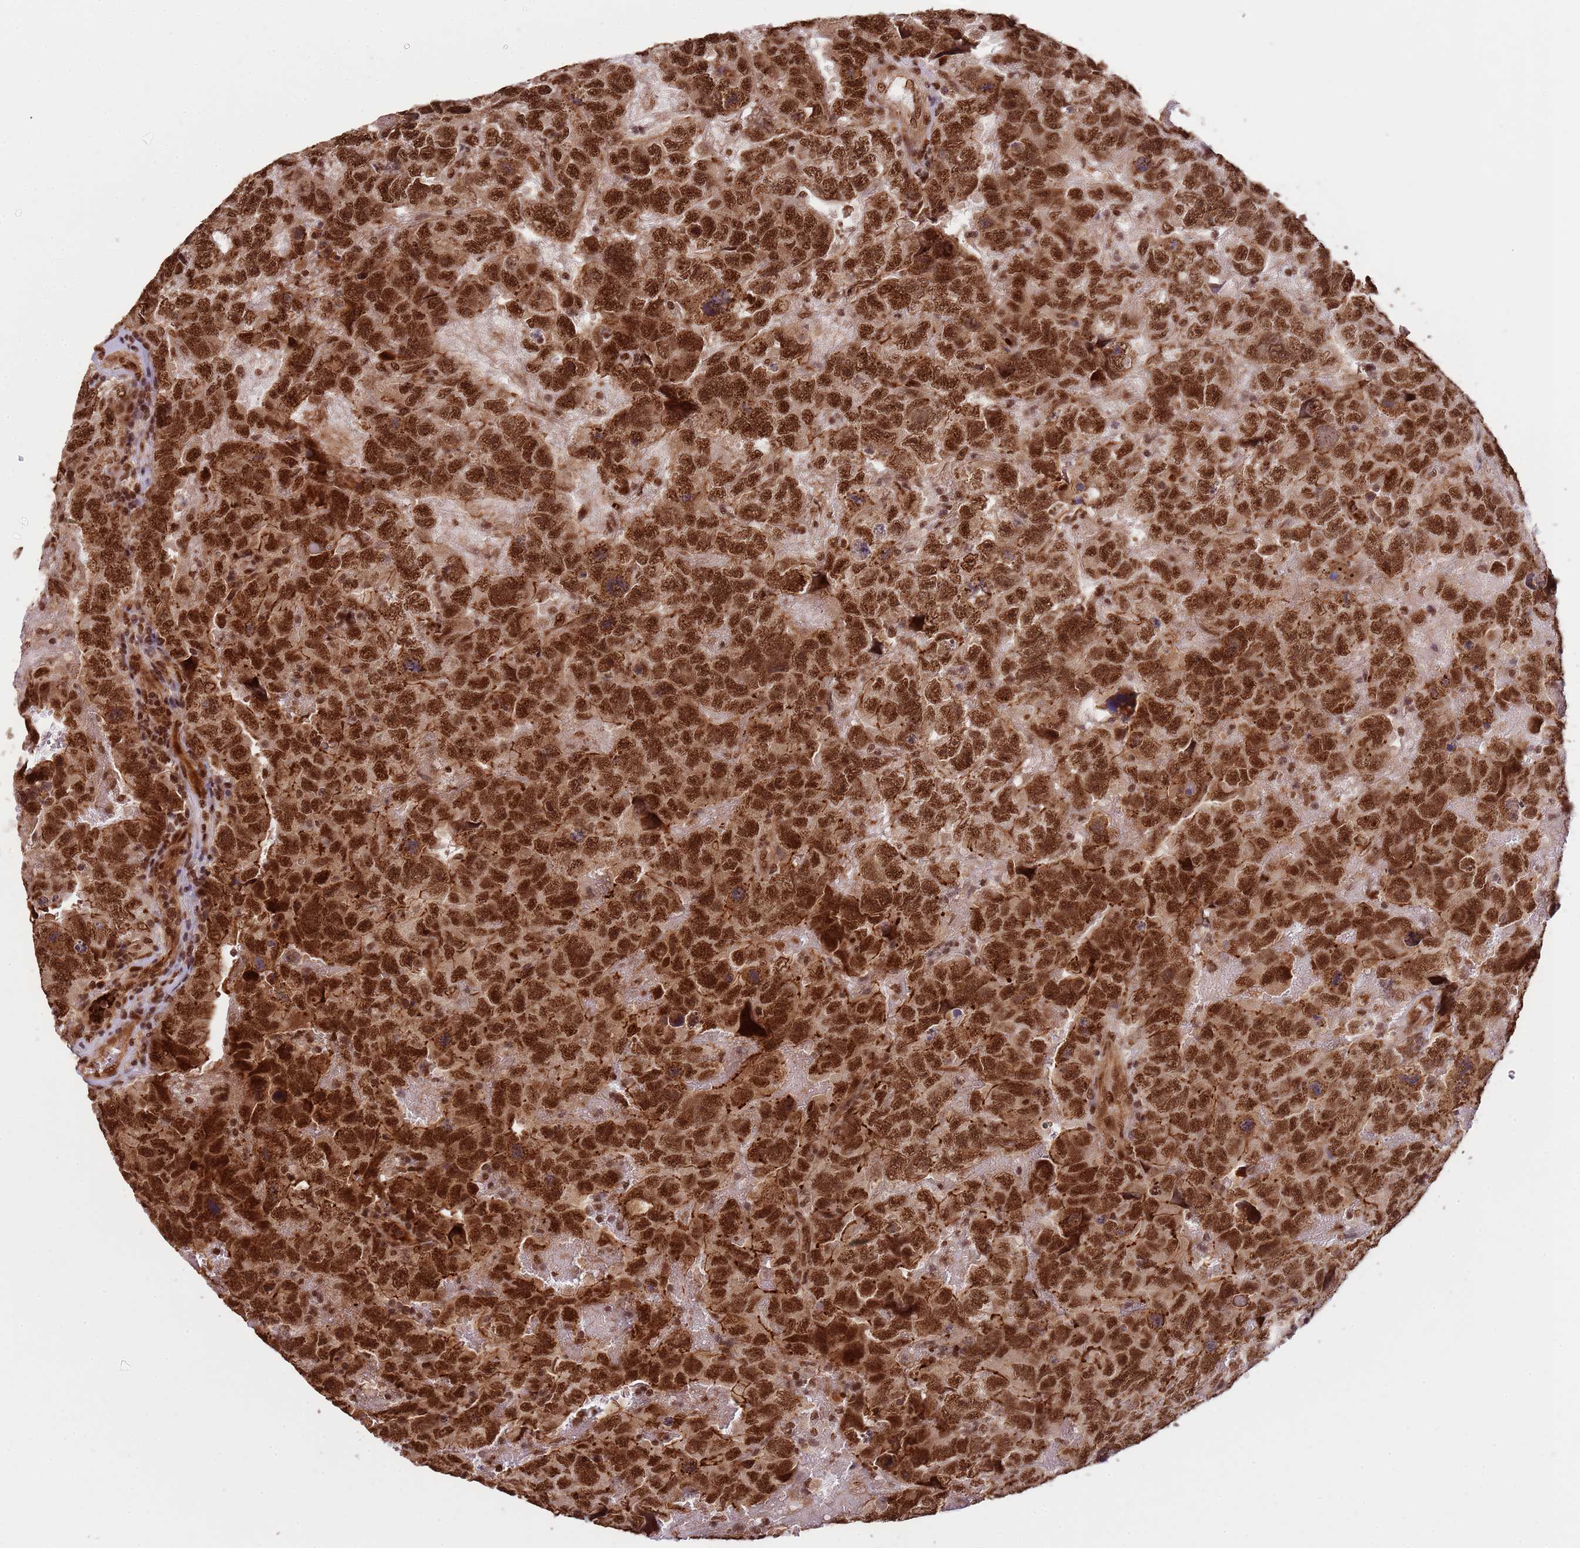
{"staining": {"intensity": "strong", "quantity": ">75%", "location": "nuclear"}, "tissue": "testis cancer", "cell_type": "Tumor cells", "image_type": "cancer", "snomed": [{"axis": "morphology", "description": "Carcinoma, Embryonal, NOS"}, {"axis": "topography", "description": "Testis"}], "caption": "Protein staining reveals strong nuclear positivity in about >75% of tumor cells in testis cancer. Immunohistochemistry (ihc) stains the protein of interest in brown and the nuclei are stained blue.", "gene": "ZBTB12", "patient": {"sex": "male", "age": 45}}